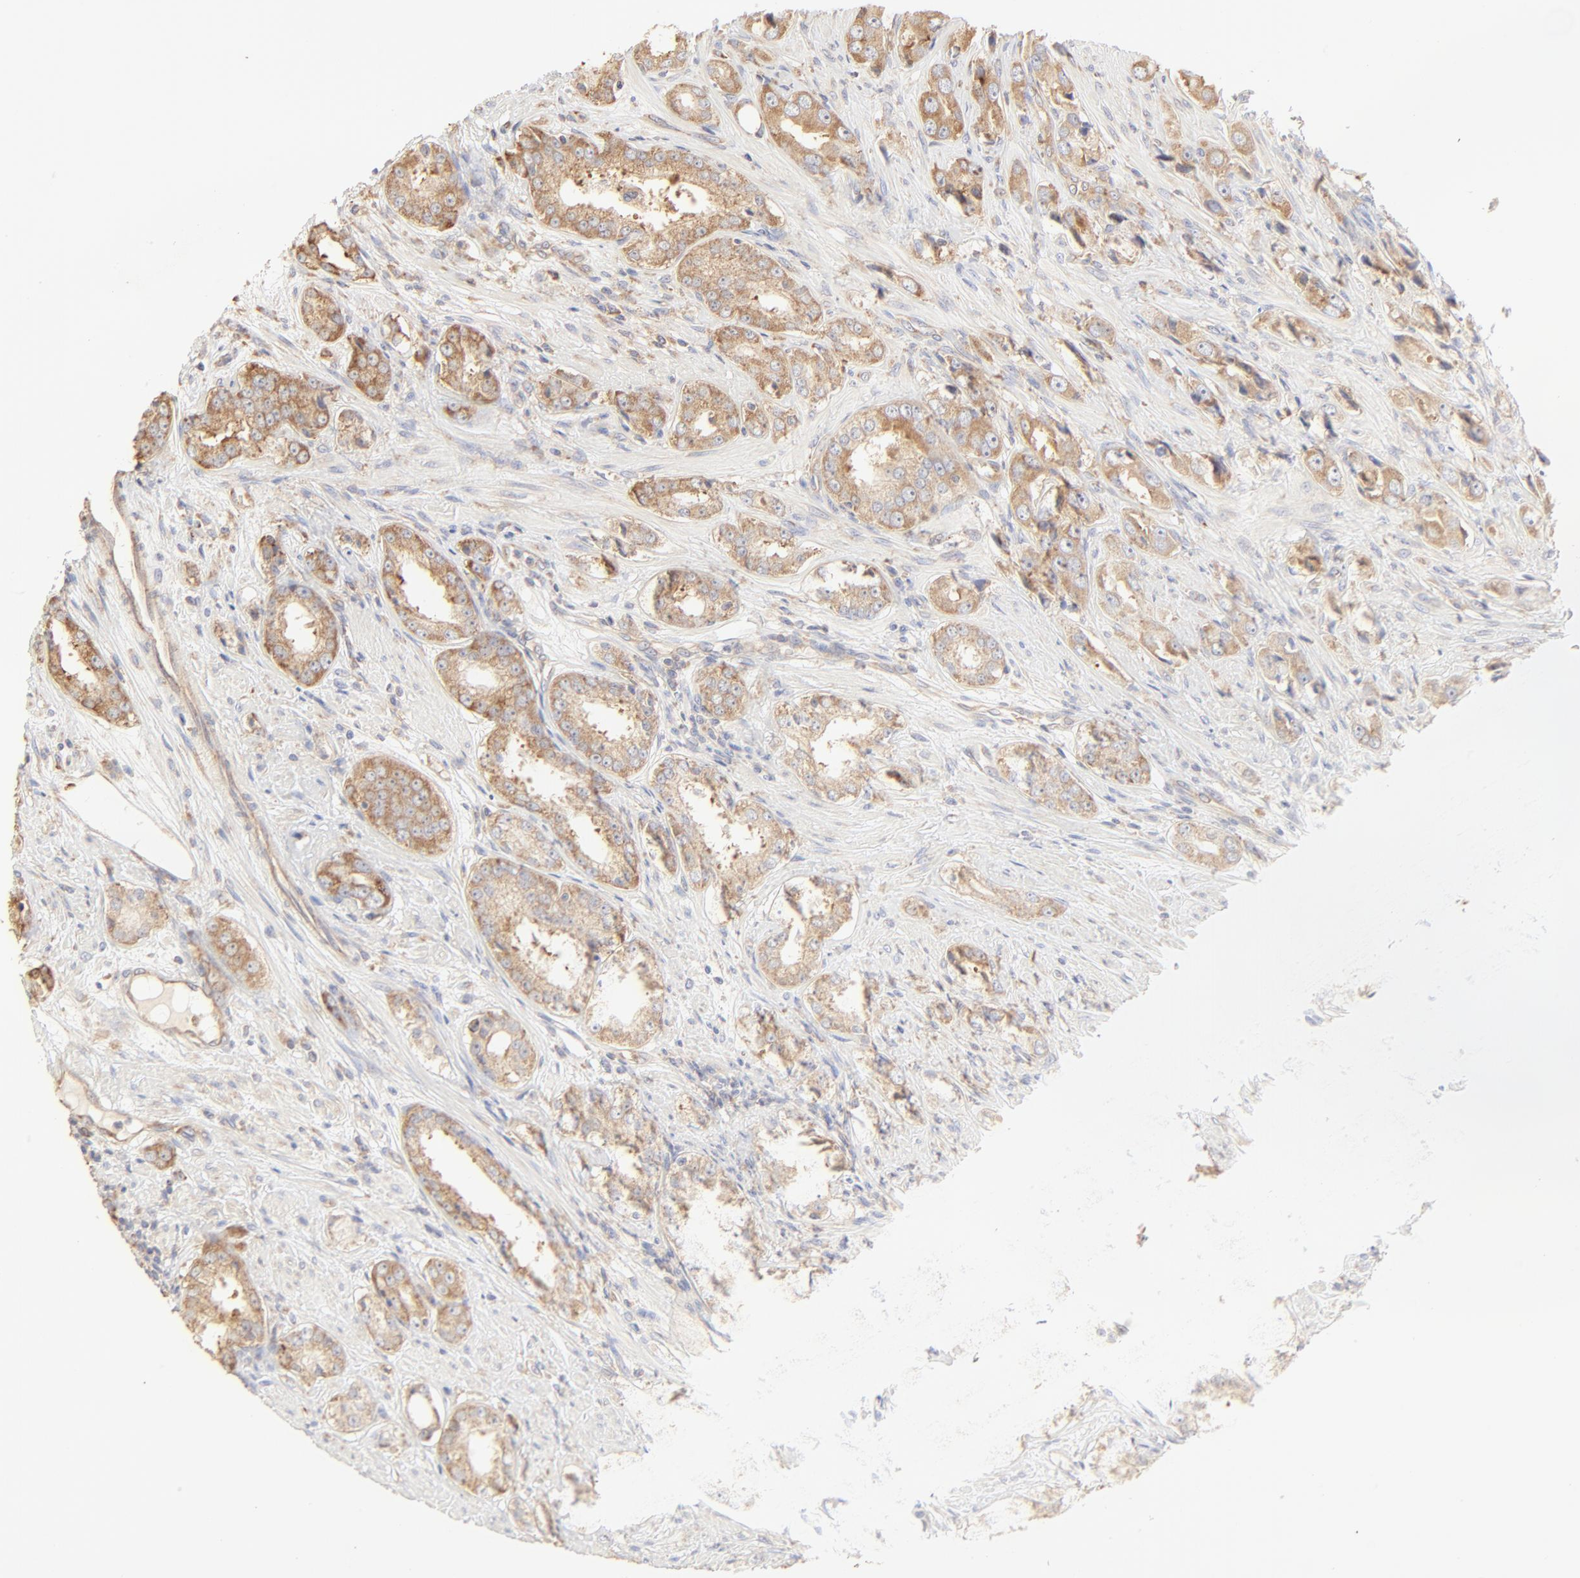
{"staining": {"intensity": "moderate", "quantity": ">75%", "location": "cytoplasmic/membranous"}, "tissue": "prostate cancer", "cell_type": "Tumor cells", "image_type": "cancer", "snomed": [{"axis": "morphology", "description": "Adenocarcinoma, Medium grade"}, {"axis": "topography", "description": "Prostate"}], "caption": "Immunohistochemical staining of adenocarcinoma (medium-grade) (prostate) demonstrates medium levels of moderate cytoplasmic/membranous protein staining in about >75% of tumor cells.", "gene": "RPS20", "patient": {"sex": "male", "age": 53}}